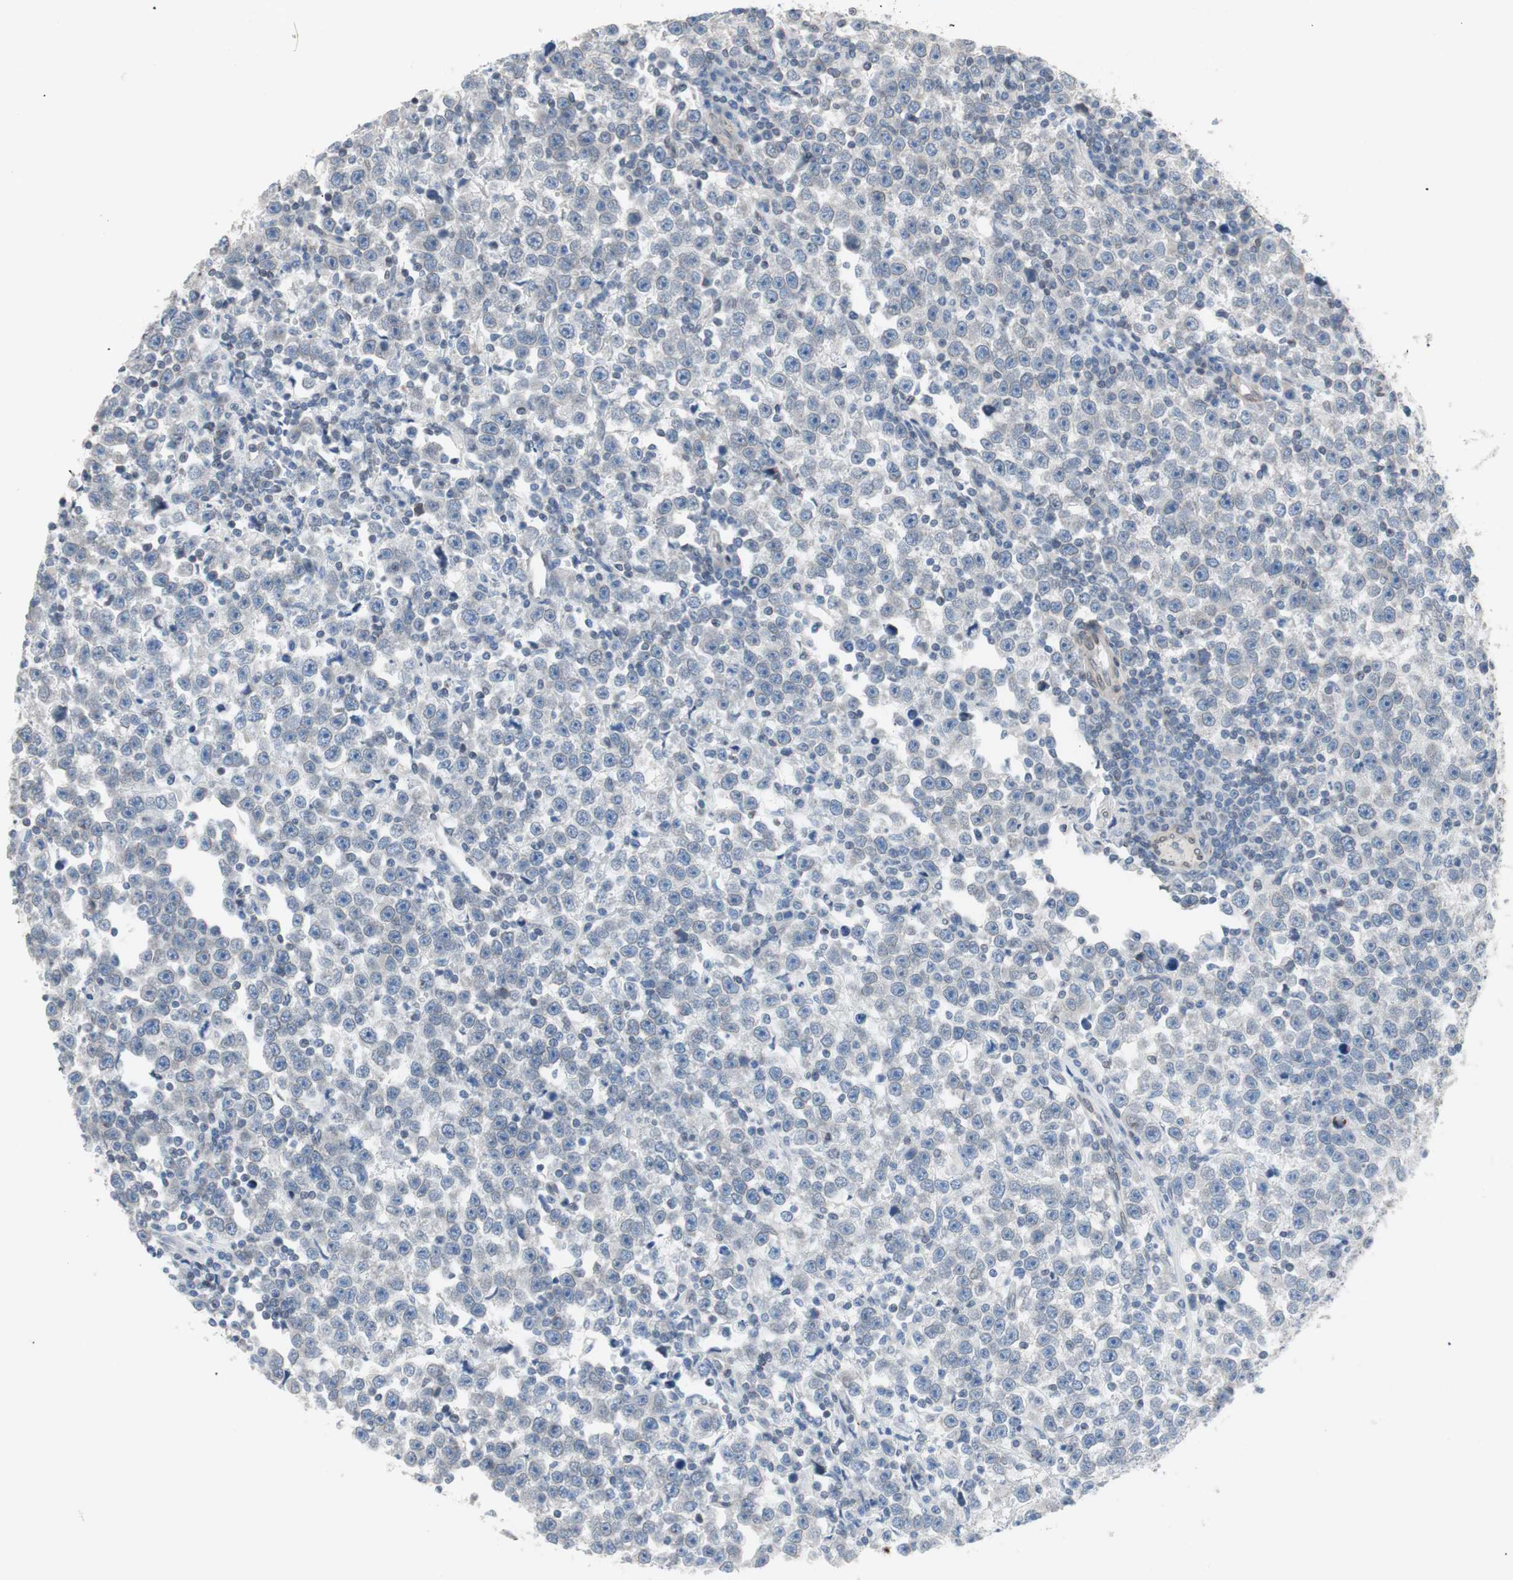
{"staining": {"intensity": "negative", "quantity": "none", "location": "none"}, "tissue": "testis cancer", "cell_type": "Tumor cells", "image_type": "cancer", "snomed": [{"axis": "morphology", "description": "Seminoma, NOS"}, {"axis": "topography", "description": "Testis"}], "caption": "This is a histopathology image of immunohistochemistry staining of testis cancer, which shows no positivity in tumor cells.", "gene": "ARNT2", "patient": {"sex": "male", "age": 43}}